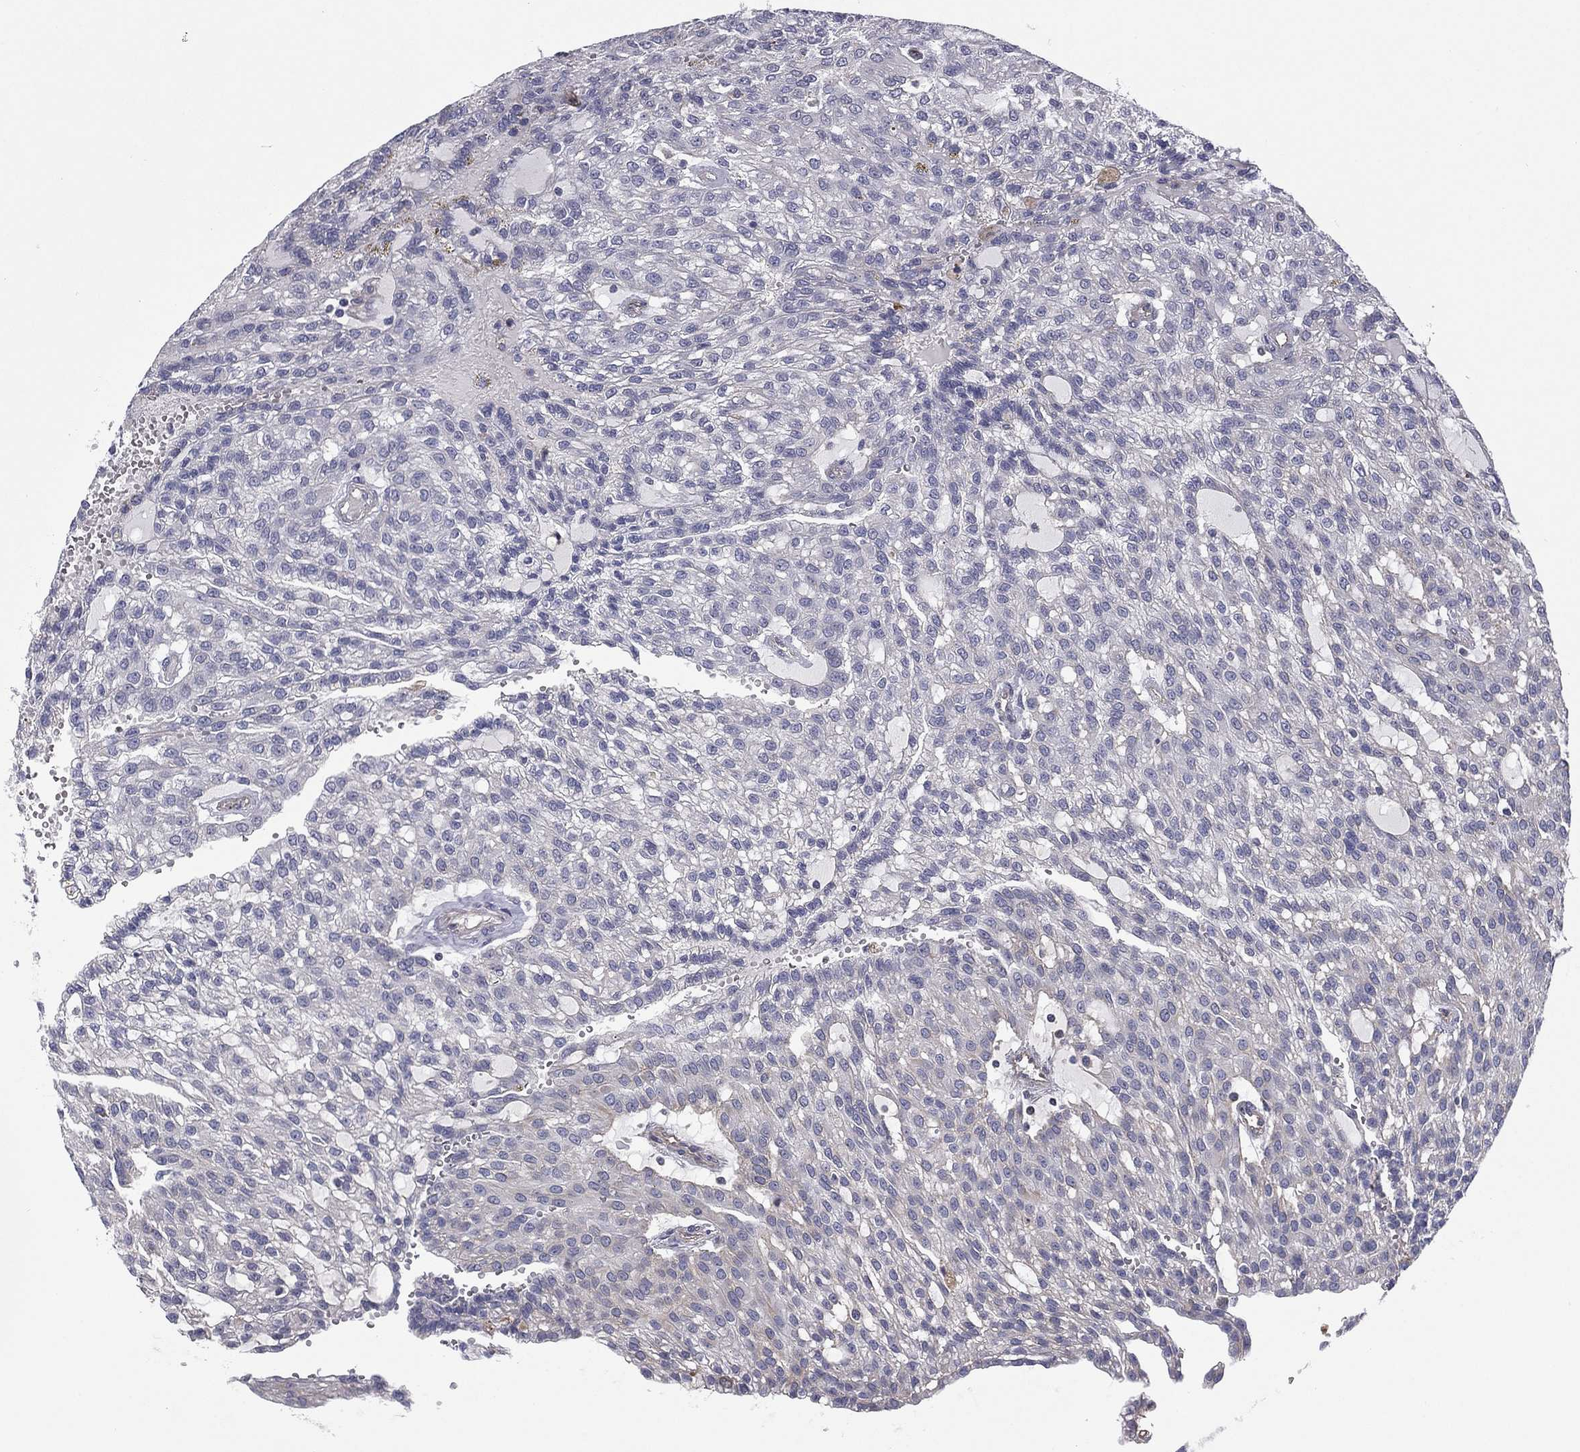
{"staining": {"intensity": "negative", "quantity": "none", "location": "none"}, "tissue": "renal cancer", "cell_type": "Tumor cells", "image_type": "cancer", "snomed": [{"axis": "morphology", "description": "Adenocarcinoma, NOS"}, {"axis": "topography", "description": "Kidney"}], "caption": "Protein analysis of renal adenocarcinoma displays no significant positivity in tumor cells.", "gene": "SCUBE1", "patient": {"sex": "male", "age": 63}}